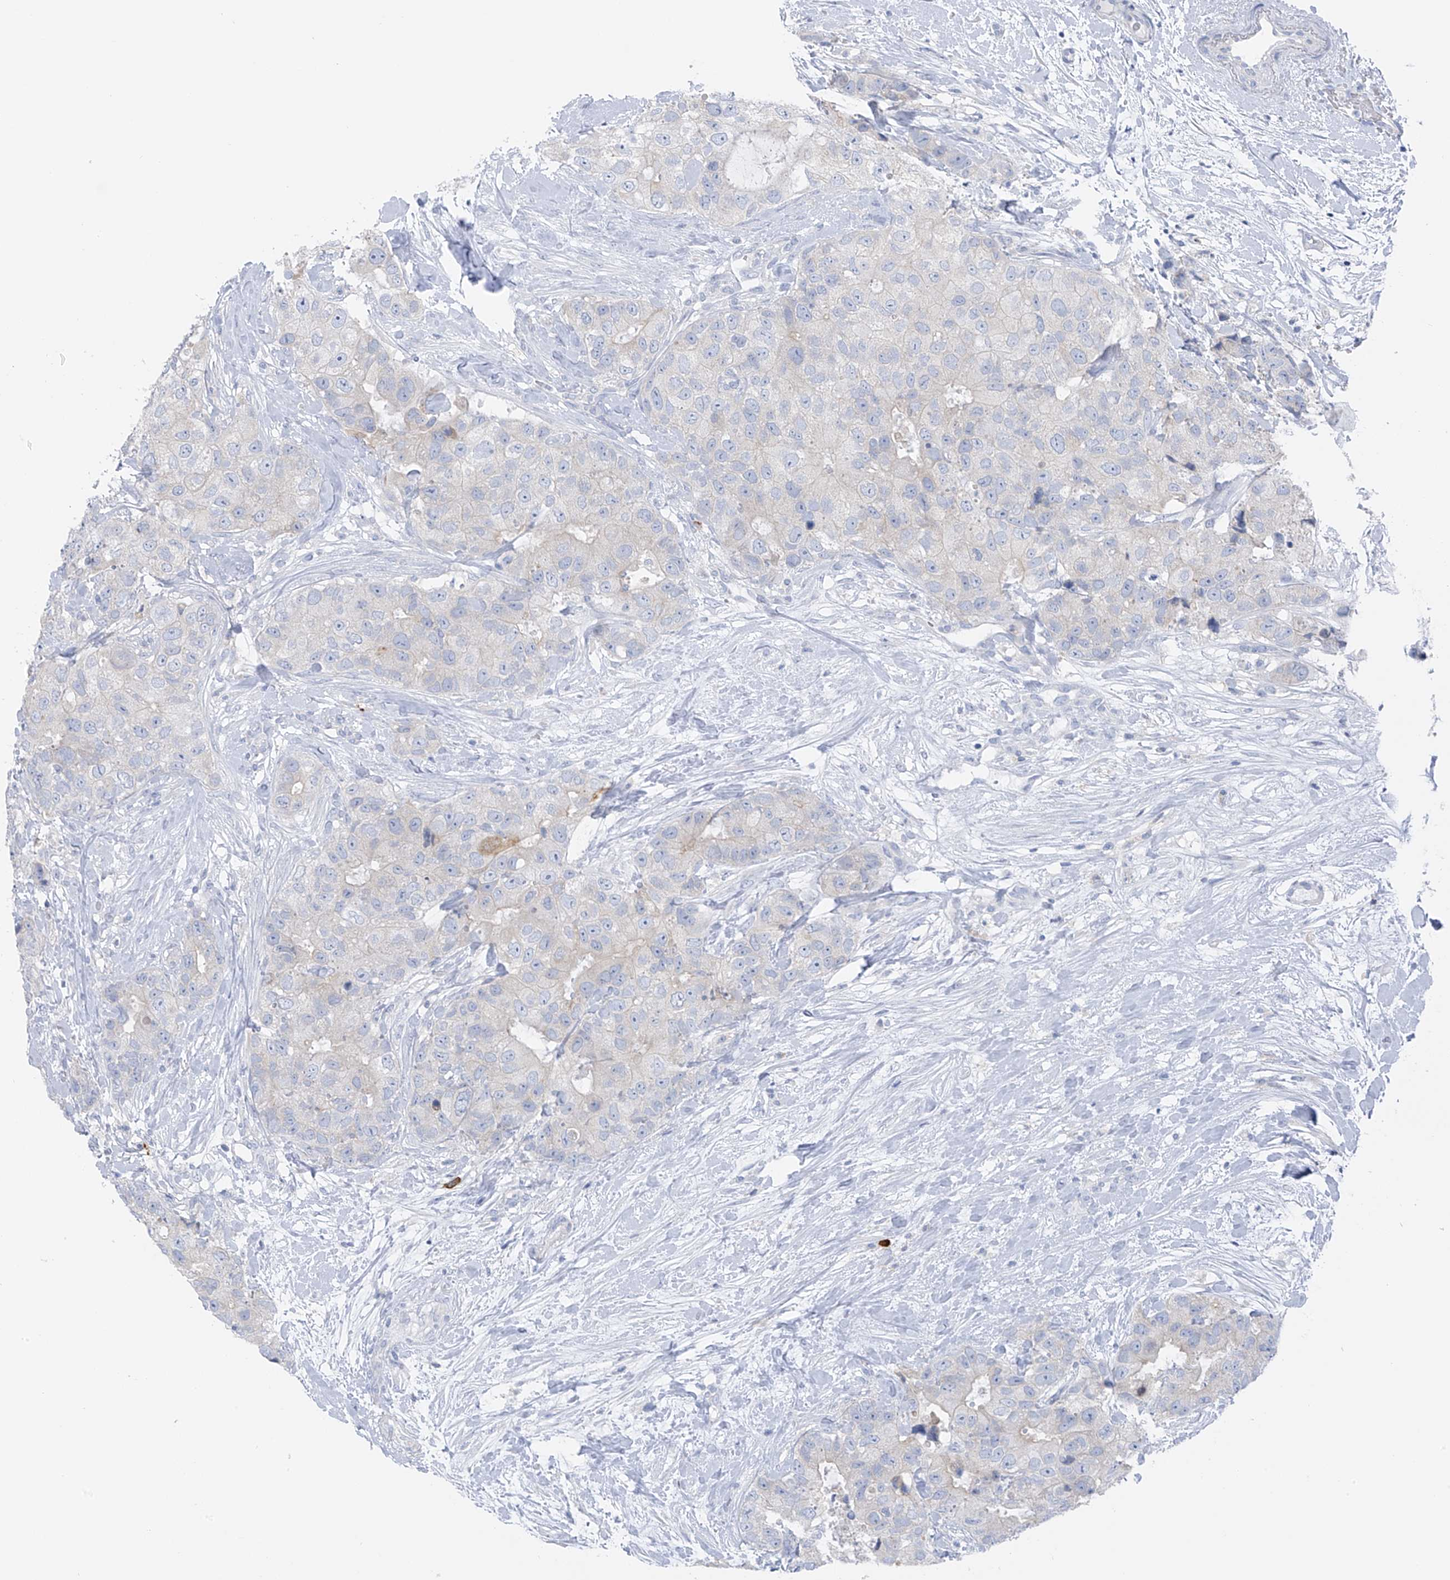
{"staining": {"intensity": "negative", "quantity": "none", "location": "none"}, "tissue": "breast cancer", "cell_type": "Tumor cells", "image_type": "cancer", "snomed": [{"axis": "morphology", "description": "Duct carcinoma"}, {"axis": "topography", "description": "Breast"}], "caption": "This is an immunohistochemistry micrograph of breast infiltrating ductal carcinoma. There is no expression in tumor cells.", "gene": "POMGNT2", "patient": {"sex": "female", "age": 62}}